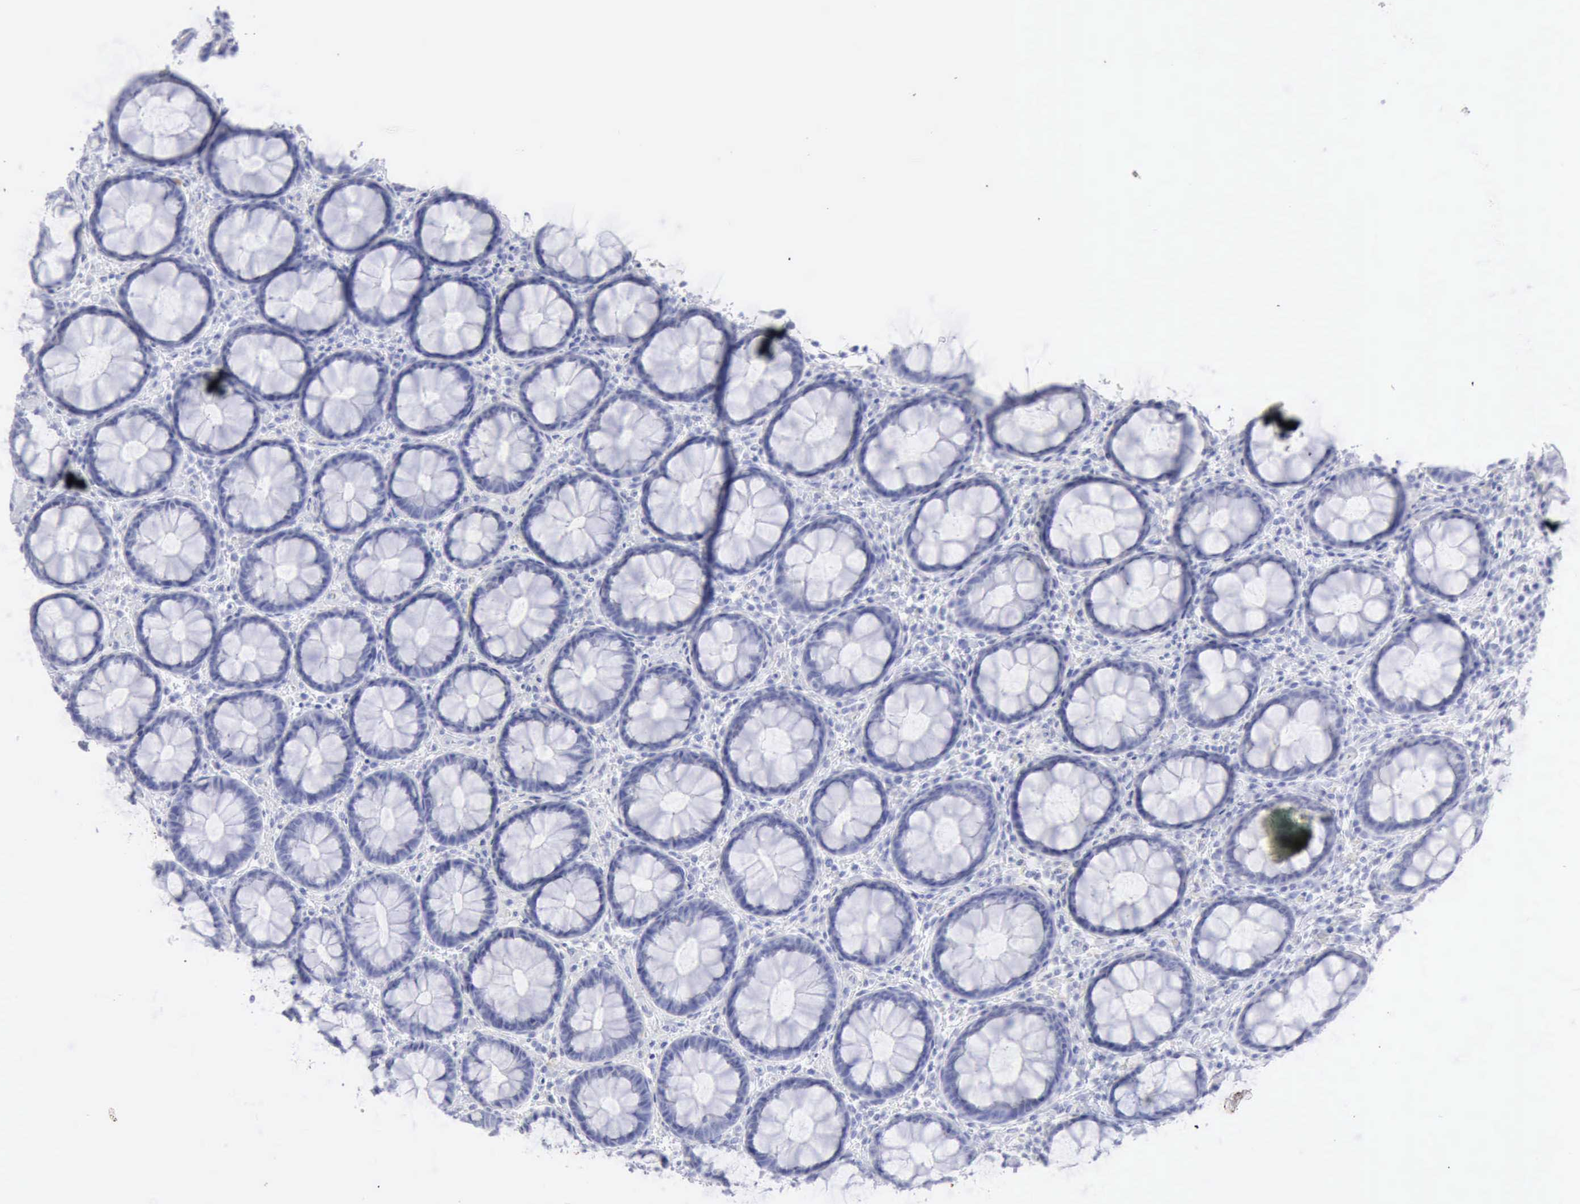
{"staining": {"intensity": "negative", "quantity": "none", "location": "none"}, "tissue": "rectum", "cell_type": "Glandular cells", "image_type": "normal", "snomed": [{"axis": "morphology", "description": "Normal tissue, NOS"}, {"axis": "topography", "description": "Rectum"}], "caption": "Human rectum stained for a protein using immunohistochemistry (IHC) displays no expression in glandular cells.", "gene": "KRT5", "patient": {"sex": "male", "age": 92}}